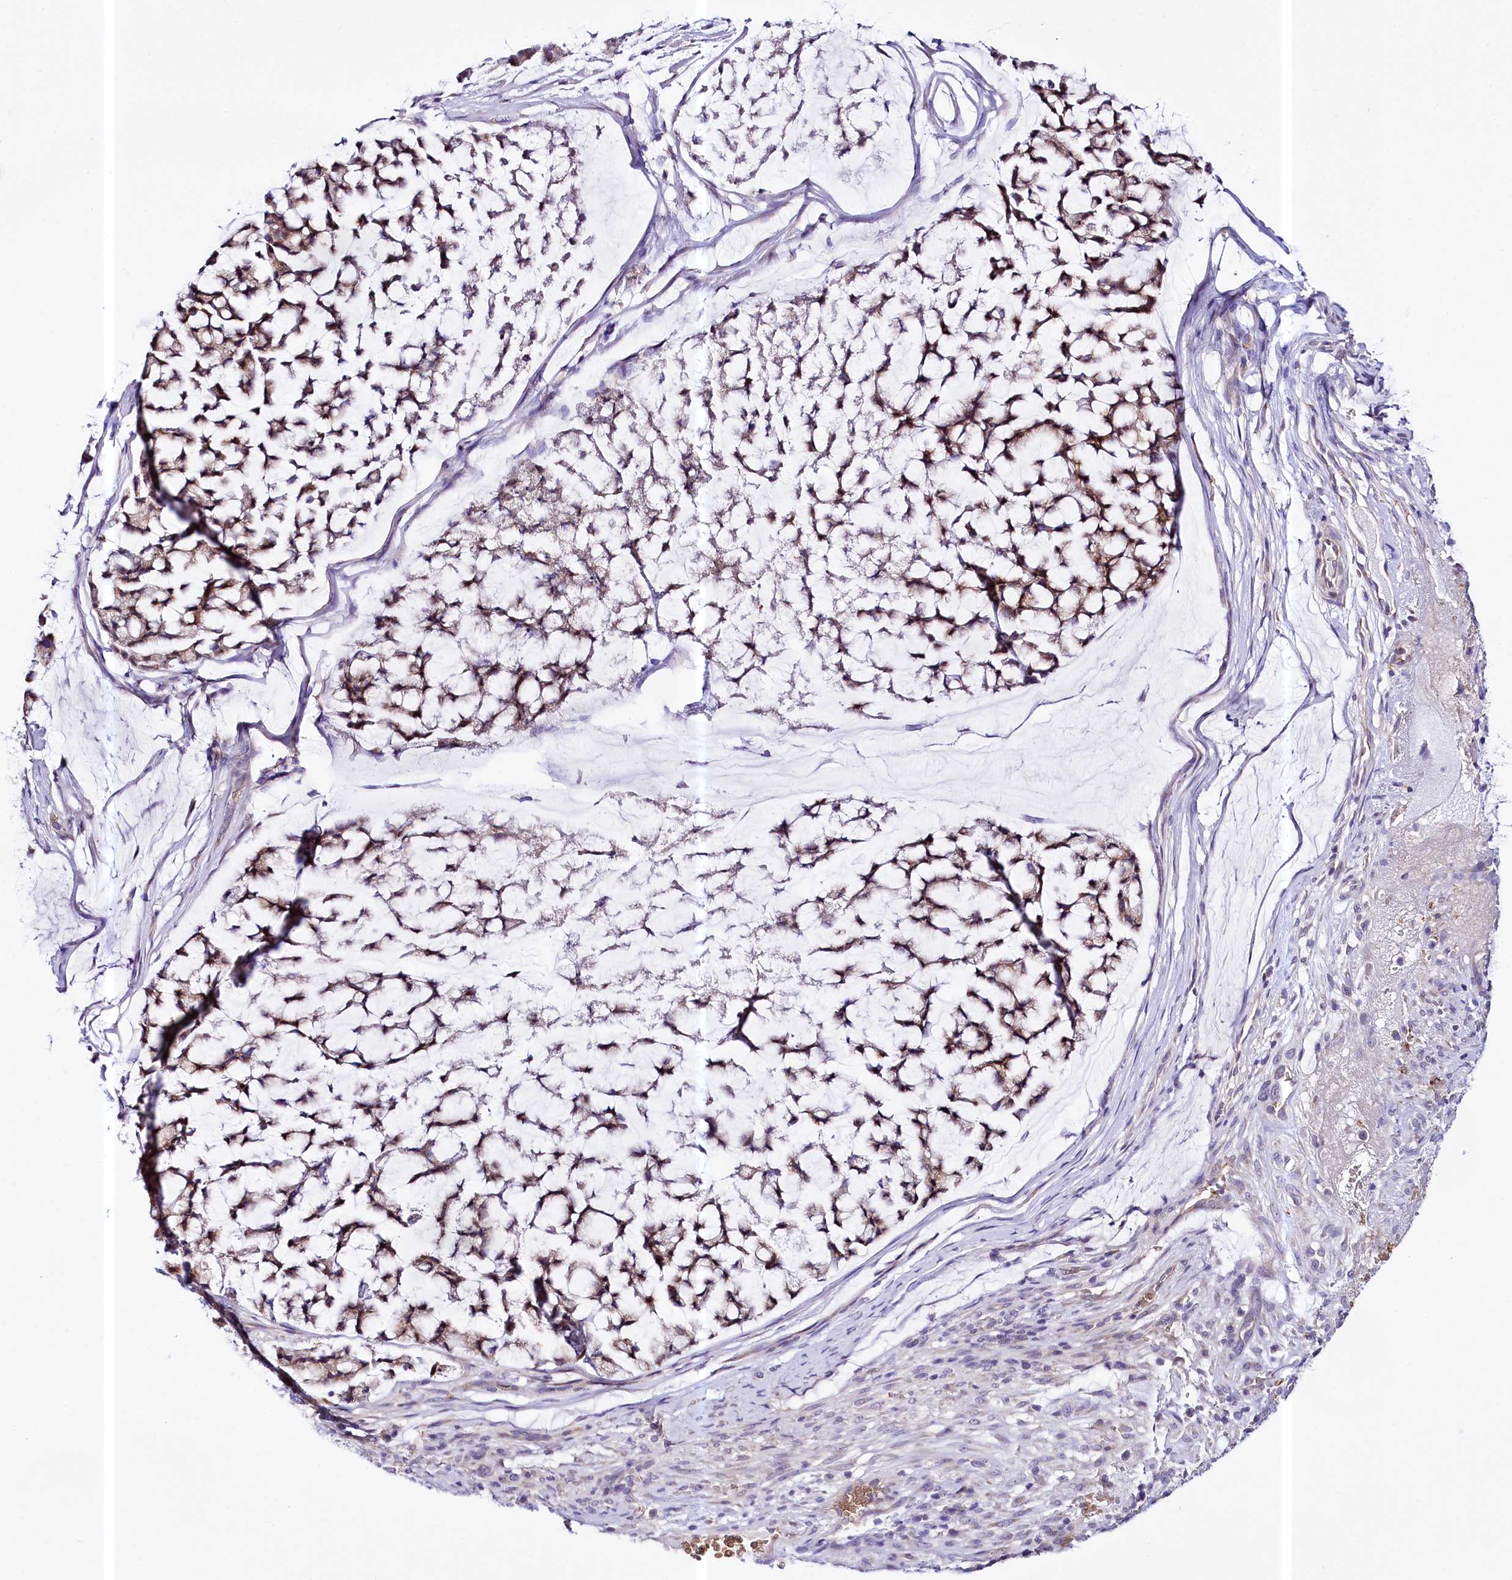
{"staining": {"intensity": "moderate", "quantity": ">75%", "location": "cytoplasmic/membranous"}, "tissue": "stomach cancer", "cell_type": "Tumor cells", "image_type": "cancer", "snomed": [{"axis": "morphology", "description": "Adenocarcinoma, NOS"}, {"axis": "topography", "description": "Stomach, lower"}], "caption": "Immunohistochemistry (IHC) image of neoplastic tissue: human stomach adenocarcinoma stained using immunohistochemistry shows medium levels of moderate protein expression localized specifically in the cytoplasmic/membranous of tumor cells, appearing as a cytoplasmic/membranous brown color.", "gene": "CEP295", "patient": {"sex": "male", "age": 67}}